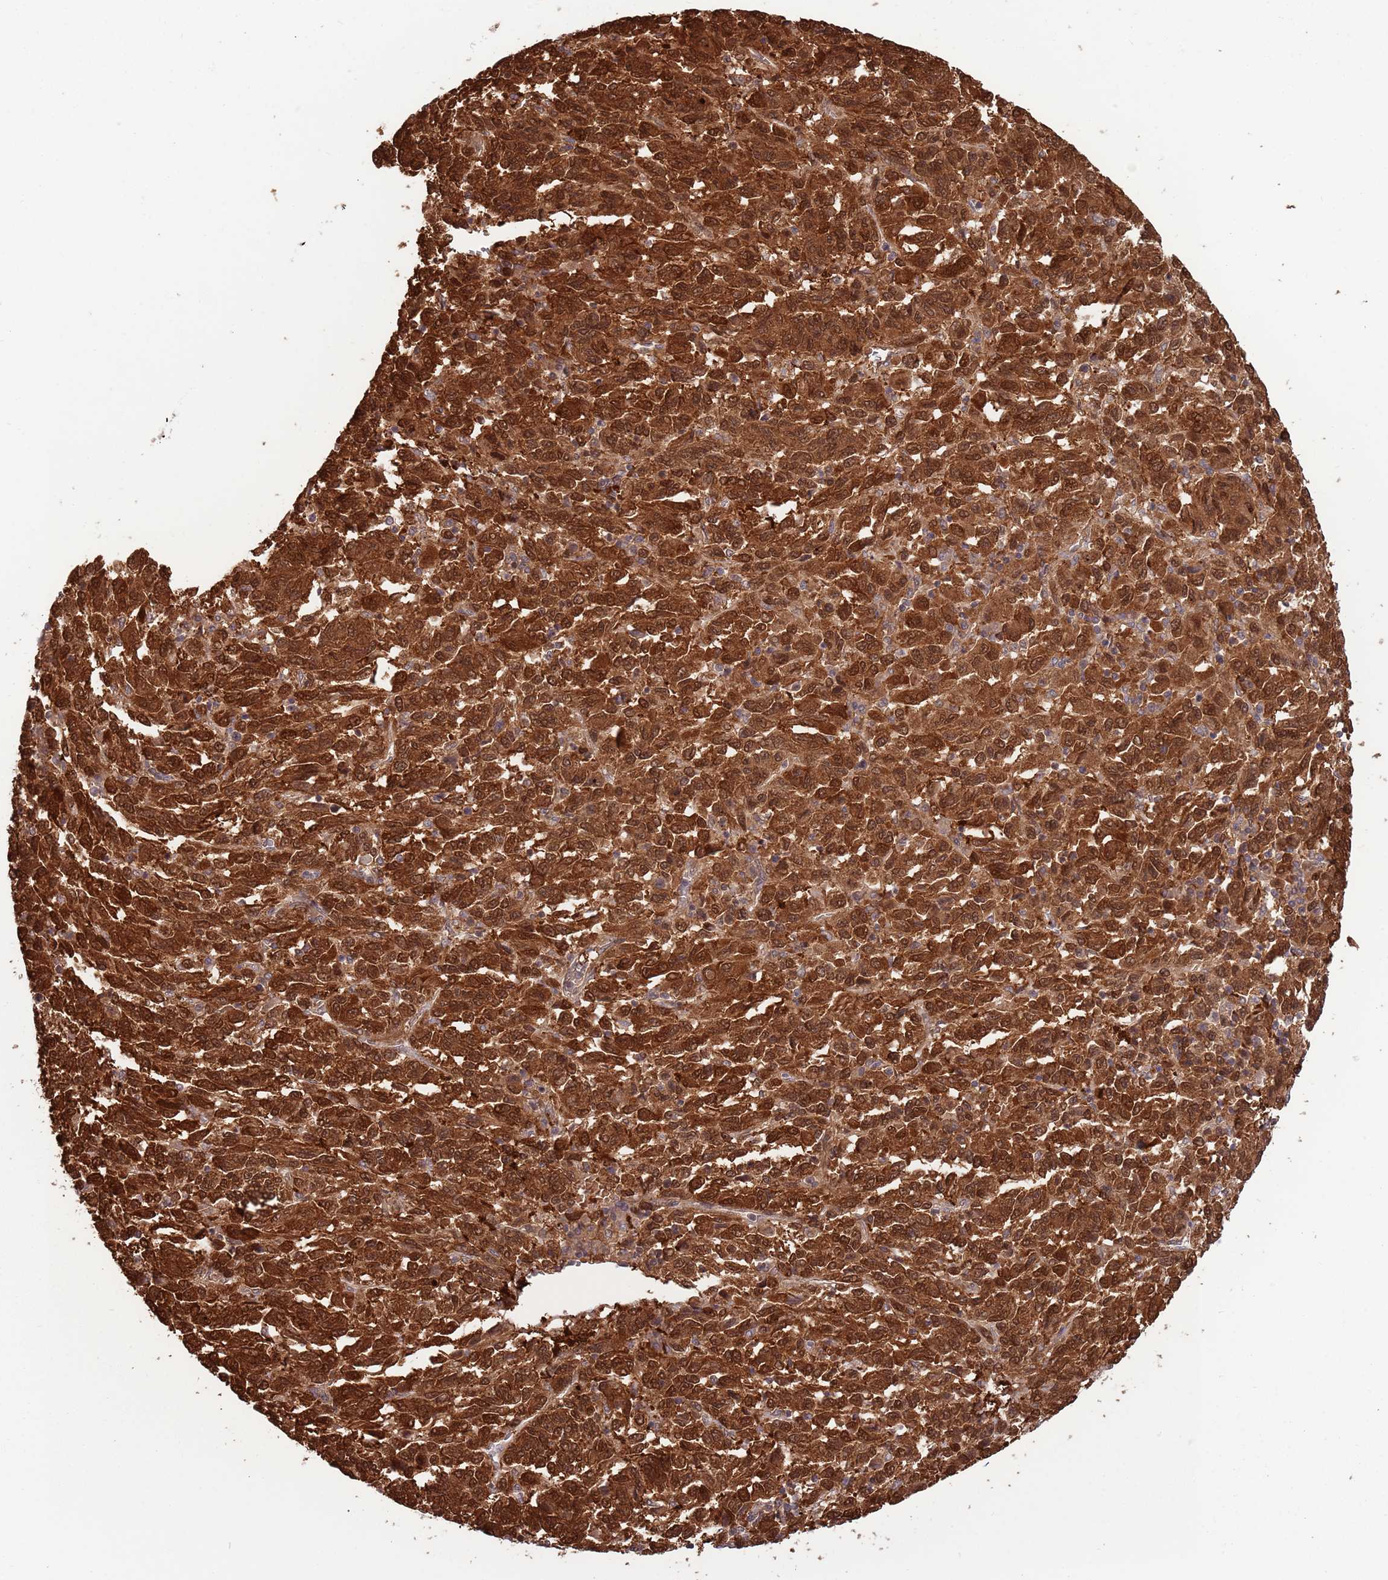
{"staining": {"intensity": "strong", "quantity": ">75%", "location": "cytoplasmic/membranous,nuclear"}, "tissue": "melanoma", "cell_type": "Tumor cells", "image_type": "cancer", "snomed": [{"axis": "morphology", "description": "Malignant melanoma, Metastatic site"}, {"axis": "topography", "description": "Lung"}], "caption": "Immunohistochemical staining of human melanoma reveals high levels of strong cytoplasmic/membranous and nuclear staining in about >75% of tumor cells. (DAB IHC with brightfield microscopy, high magnification).", "gene": "SALL1", "patient": {"sex": "male", "age": 64}}